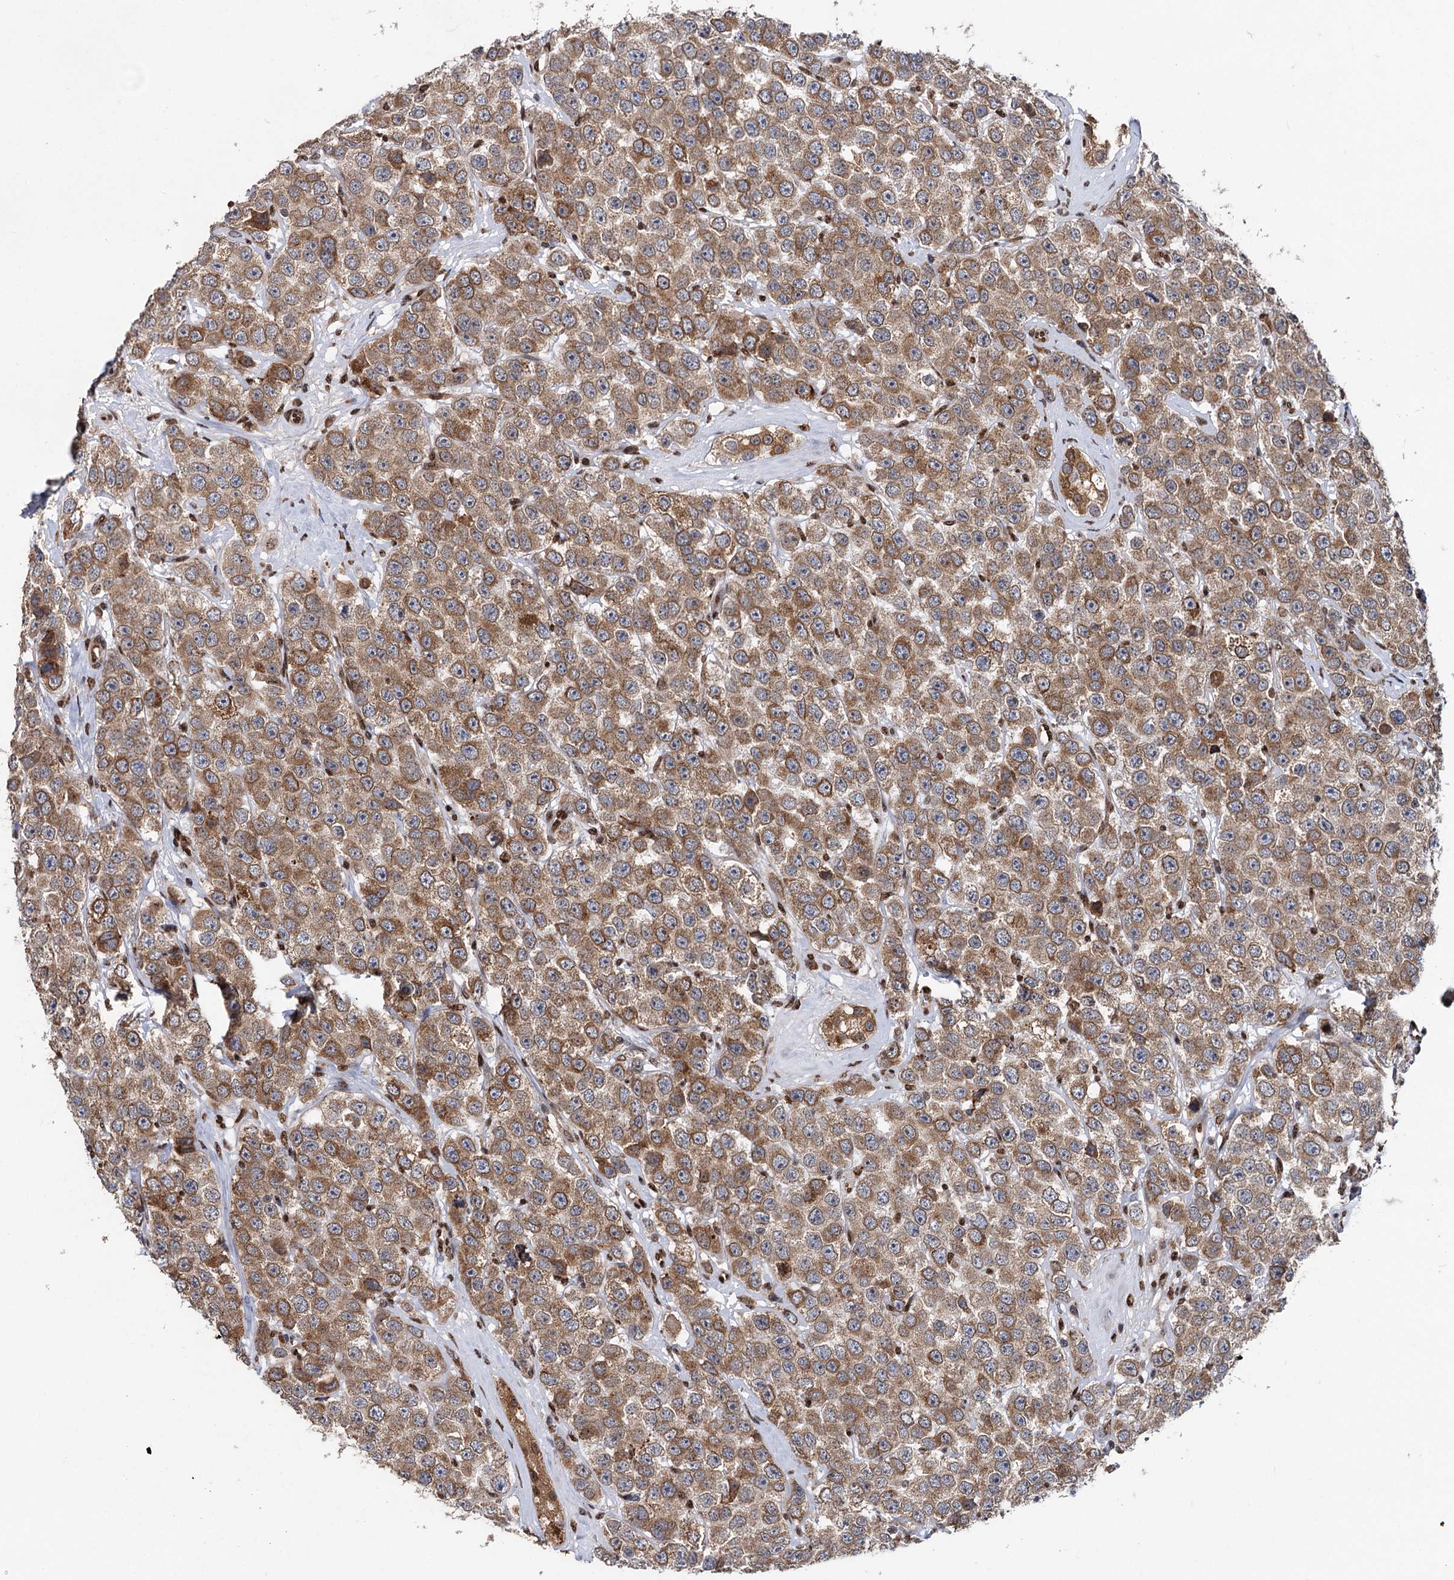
{"staining": {"intensity": "moderate", "quantity": ">75%", "location": "cytoplasmic/membranous"}, "tissue": "testis cancer", "cell_type": "Tumor cells", "image_type": "cancer", "snomed": [{"axis": "morphology", "description": "Seminoma, NOS"}, {"axis": "topography", "description": "Testis"}], "caption": "Immunohistochemical staining of testis seminoma displays medium levels of moderate cytoplasmic/membranous protein positivity in about >75% of tumor cells.", "gene": "MESD", "patient": {"sex": "male", "age": 28}}